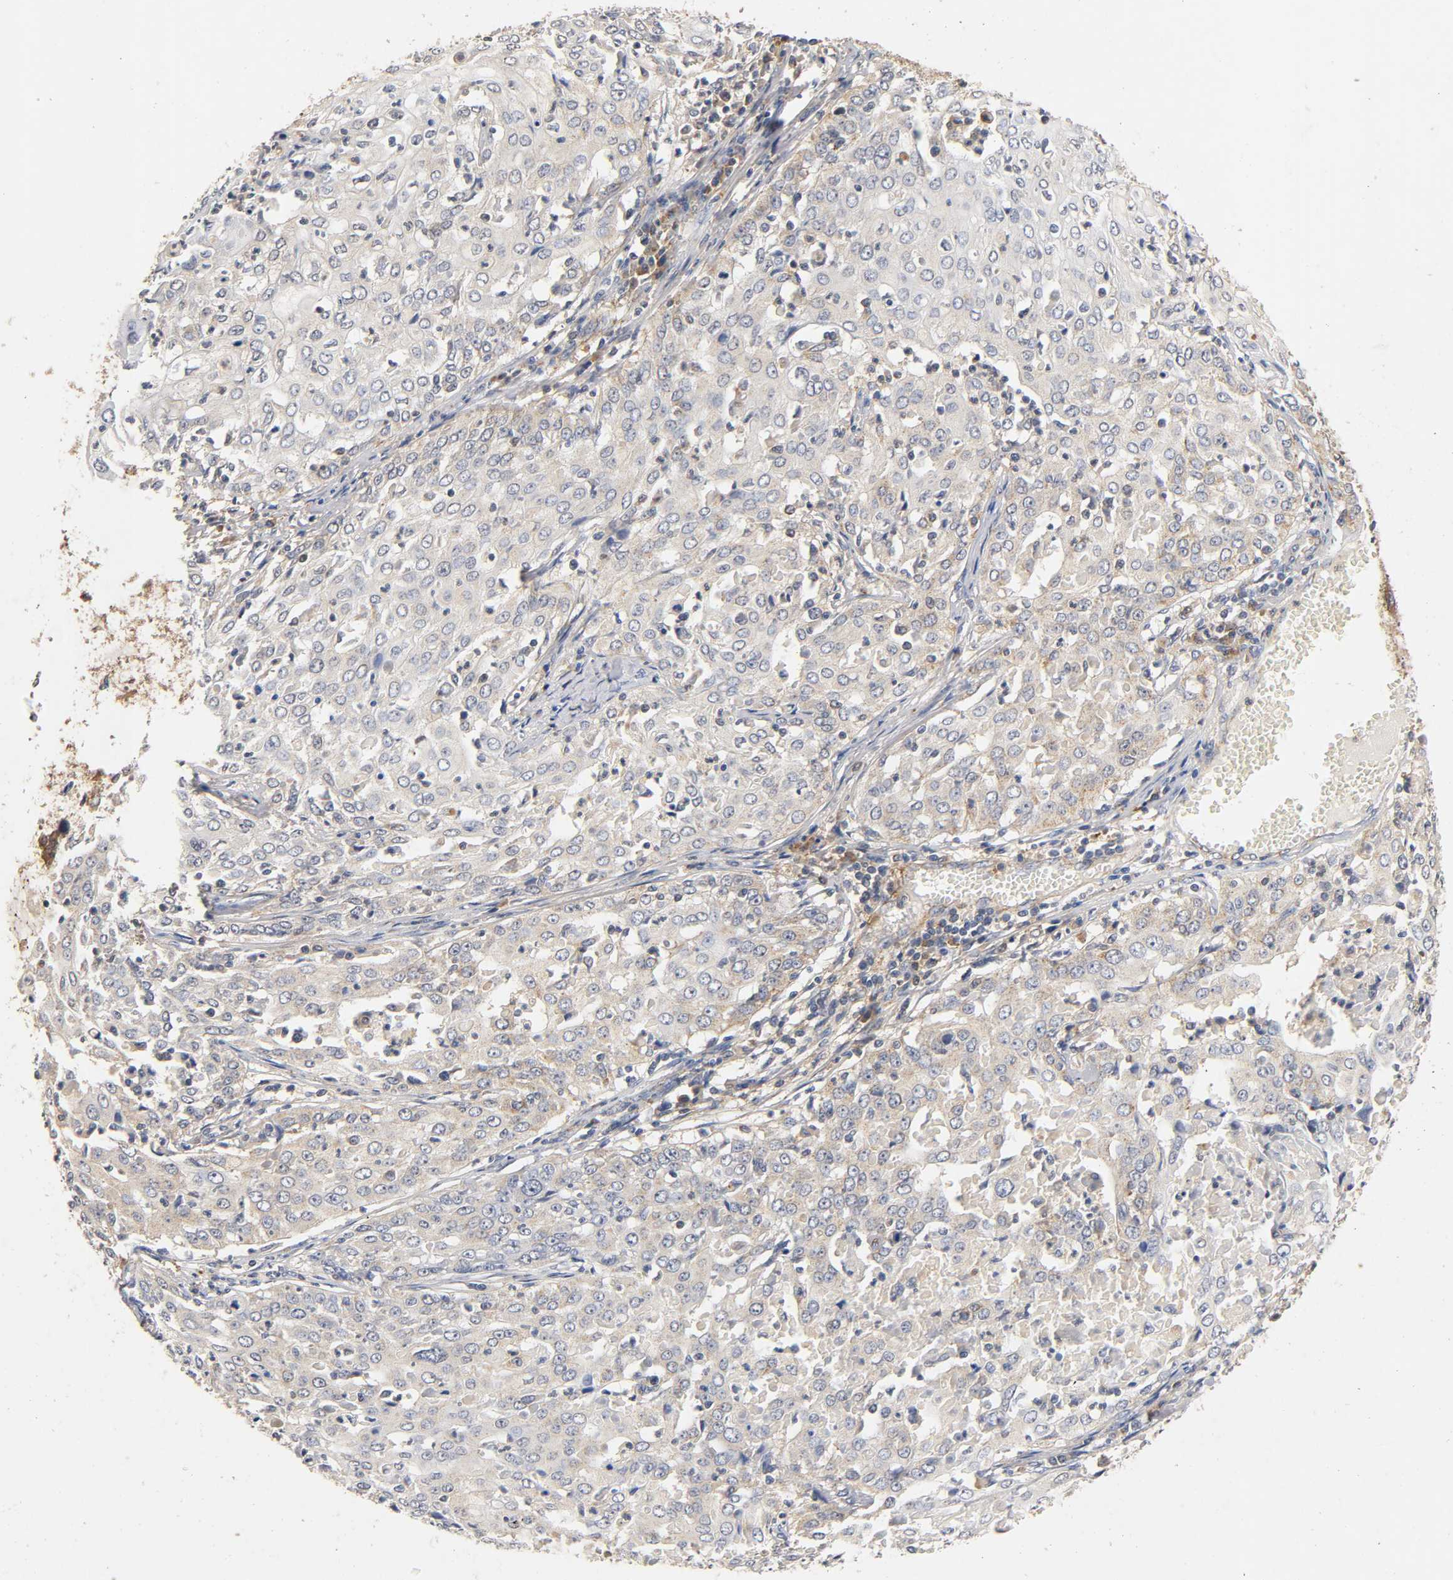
{"staining": {"intensity": "weak", "quantity": "<25%", "location": "cytoplasmic/membranous"}, "tissue": "cervical cancer", "cell_type": "Tumor cells", "image_type": "cancer", "snomed": [{"axis": "morphology", "description": "Squamous cell carcinoma, NOS"}, {"axis": "topography", "description": "Cervix"}], "caption": "Immunohistochemical staining of human cervical cancer (squamous cell carcinoma) shows no significant positivity in tumor cells.", "gene": "SCAP", "patient": {"sex": "female", "age": 39}}